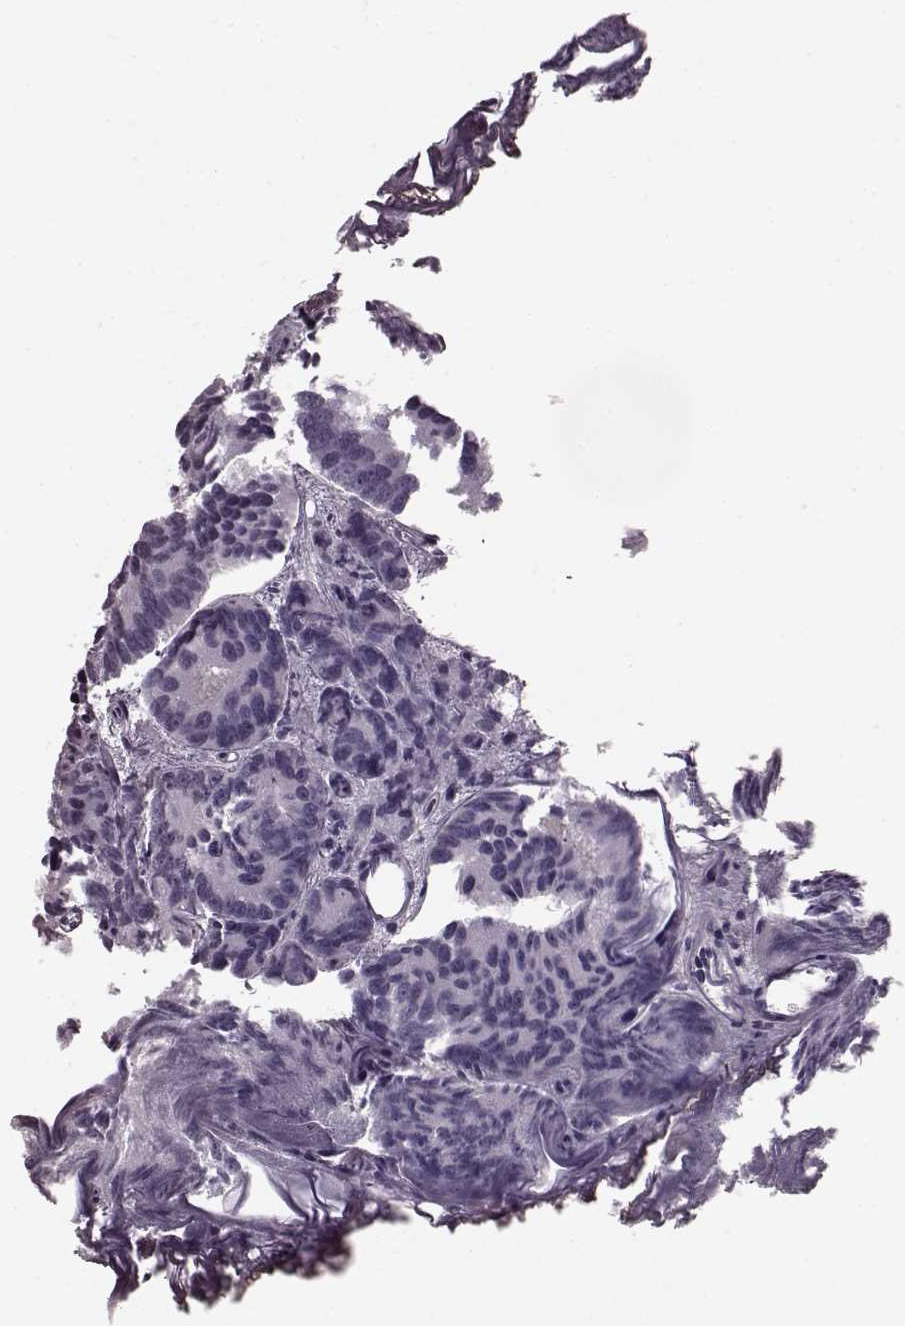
{"staining": {"intensity": "negative", "quantity": "none", "location": "none"}, "tissue": "prostate cancer", "cell_type": "Tumor cells", "image_type": "cancer", "snomed": [{"axis": "morphology", "description": "Adenocarcinoma, High grade"}, {"axis": "topography", "description": "Prostate"}], "caption": "High magnification brightfield microscopy of prostate adenocarcinoma (high-grade) stained with DAB (3,3'-diaminobenzidine) (brown) and counterstained with hematoxylin (blue): tumor cells show no significant staining.", "gene": "CRYBA2", "patient": {"sex": "male", "age": 77}}